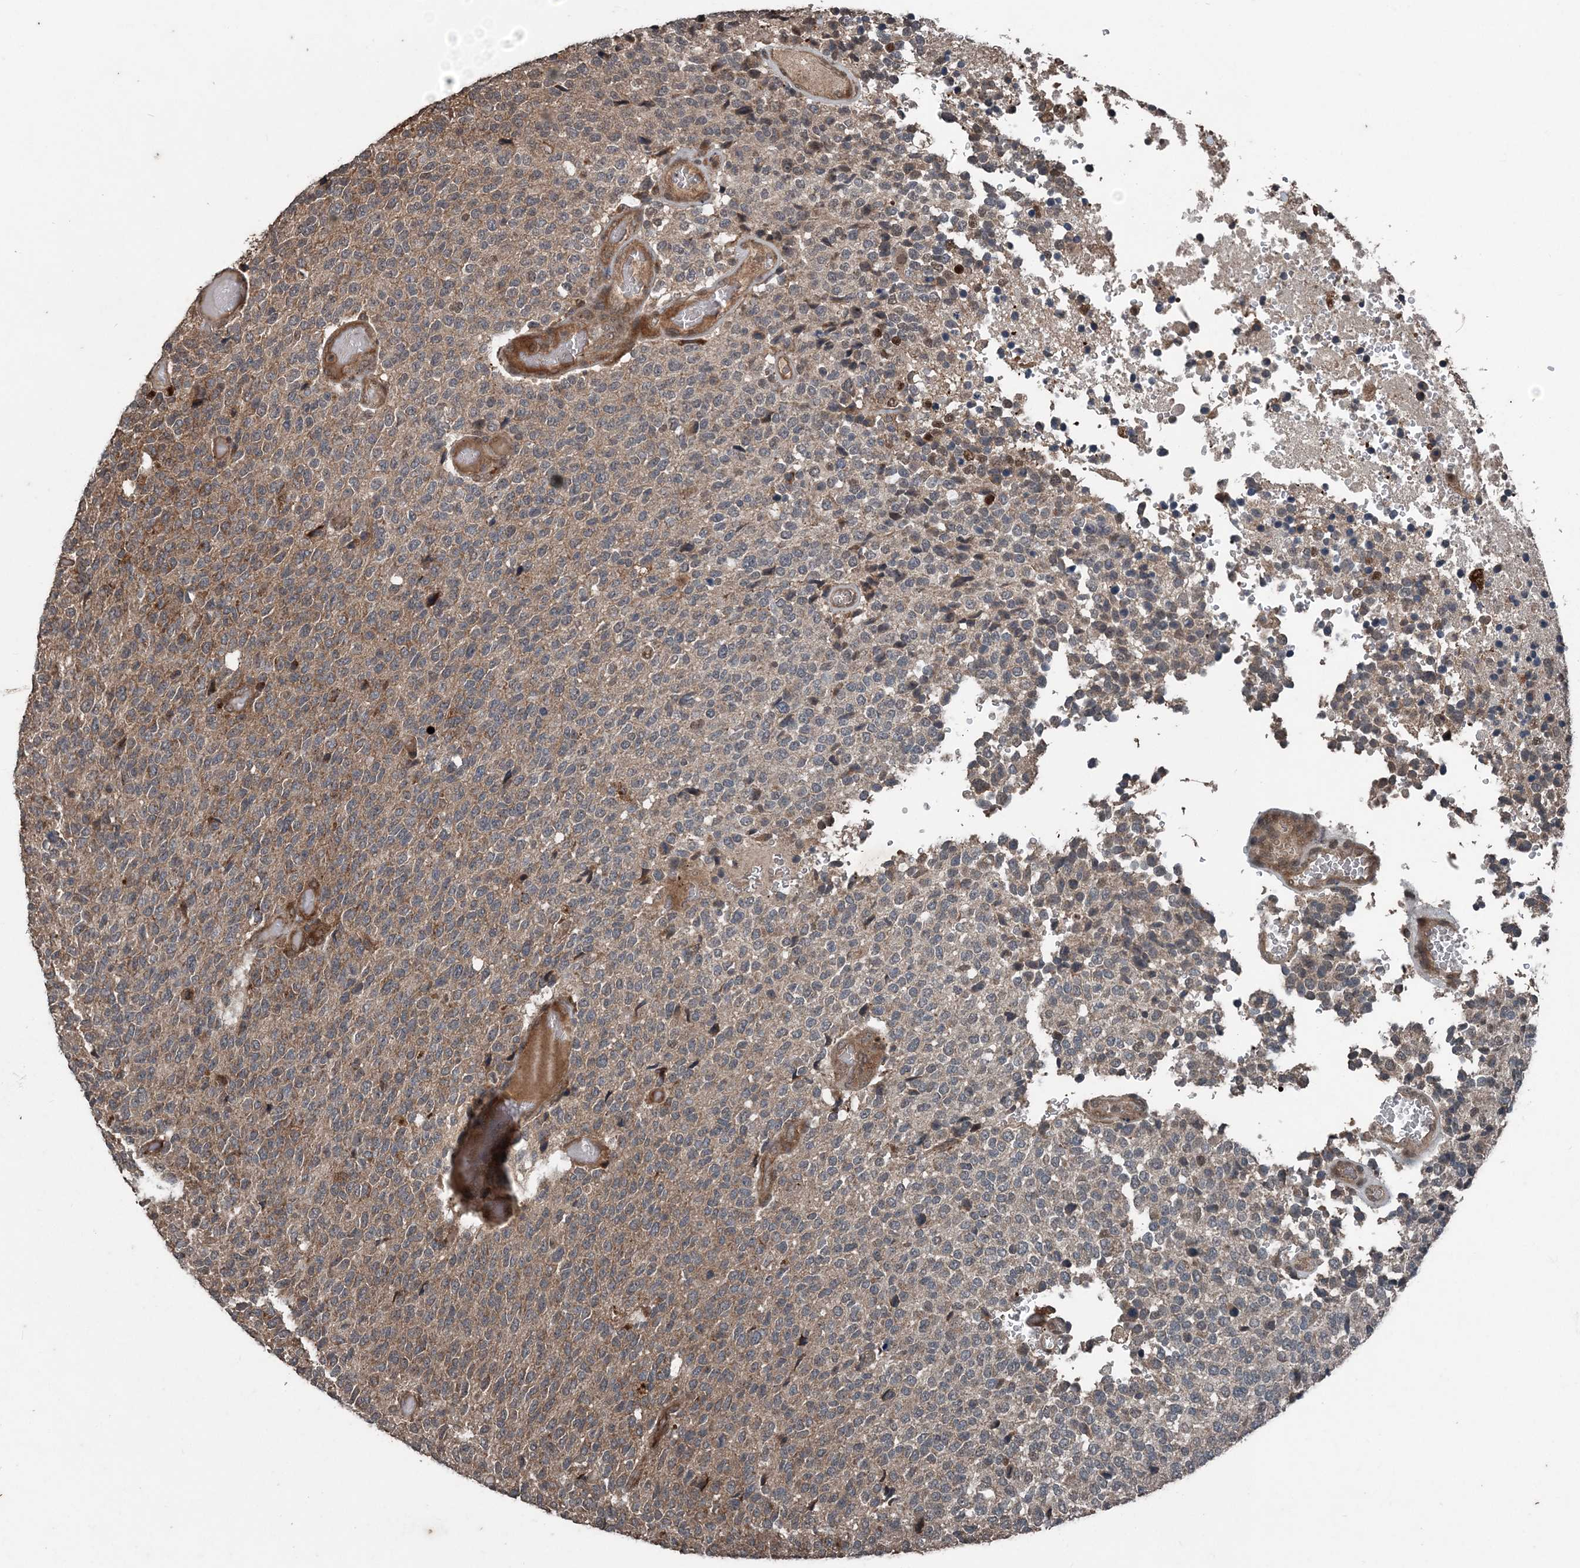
{"staining": {"intensity": "moderate", "quantity": "25%-75%", "location": "cytoplasmic/membranous"}, "tissue": "glioma", "cell_type": "Tumor cells", "image_type": "cancer", "snomed": [{"axis": "morphology", "description": "Glioma, malignant, High grade"}, {"axis": "topography", "description": "pancreas cauda"}], "caption": "Malignant high-grade glioma stained with DAB (3,3'-diaminobenzidine) IHC demonstrates medium levels of moderate cytoplasmic/membranous positivity in approximately 25%-75% of tumor cells.", "gene": "CFL1", "patient": {"sex": "male", "age": 60}}